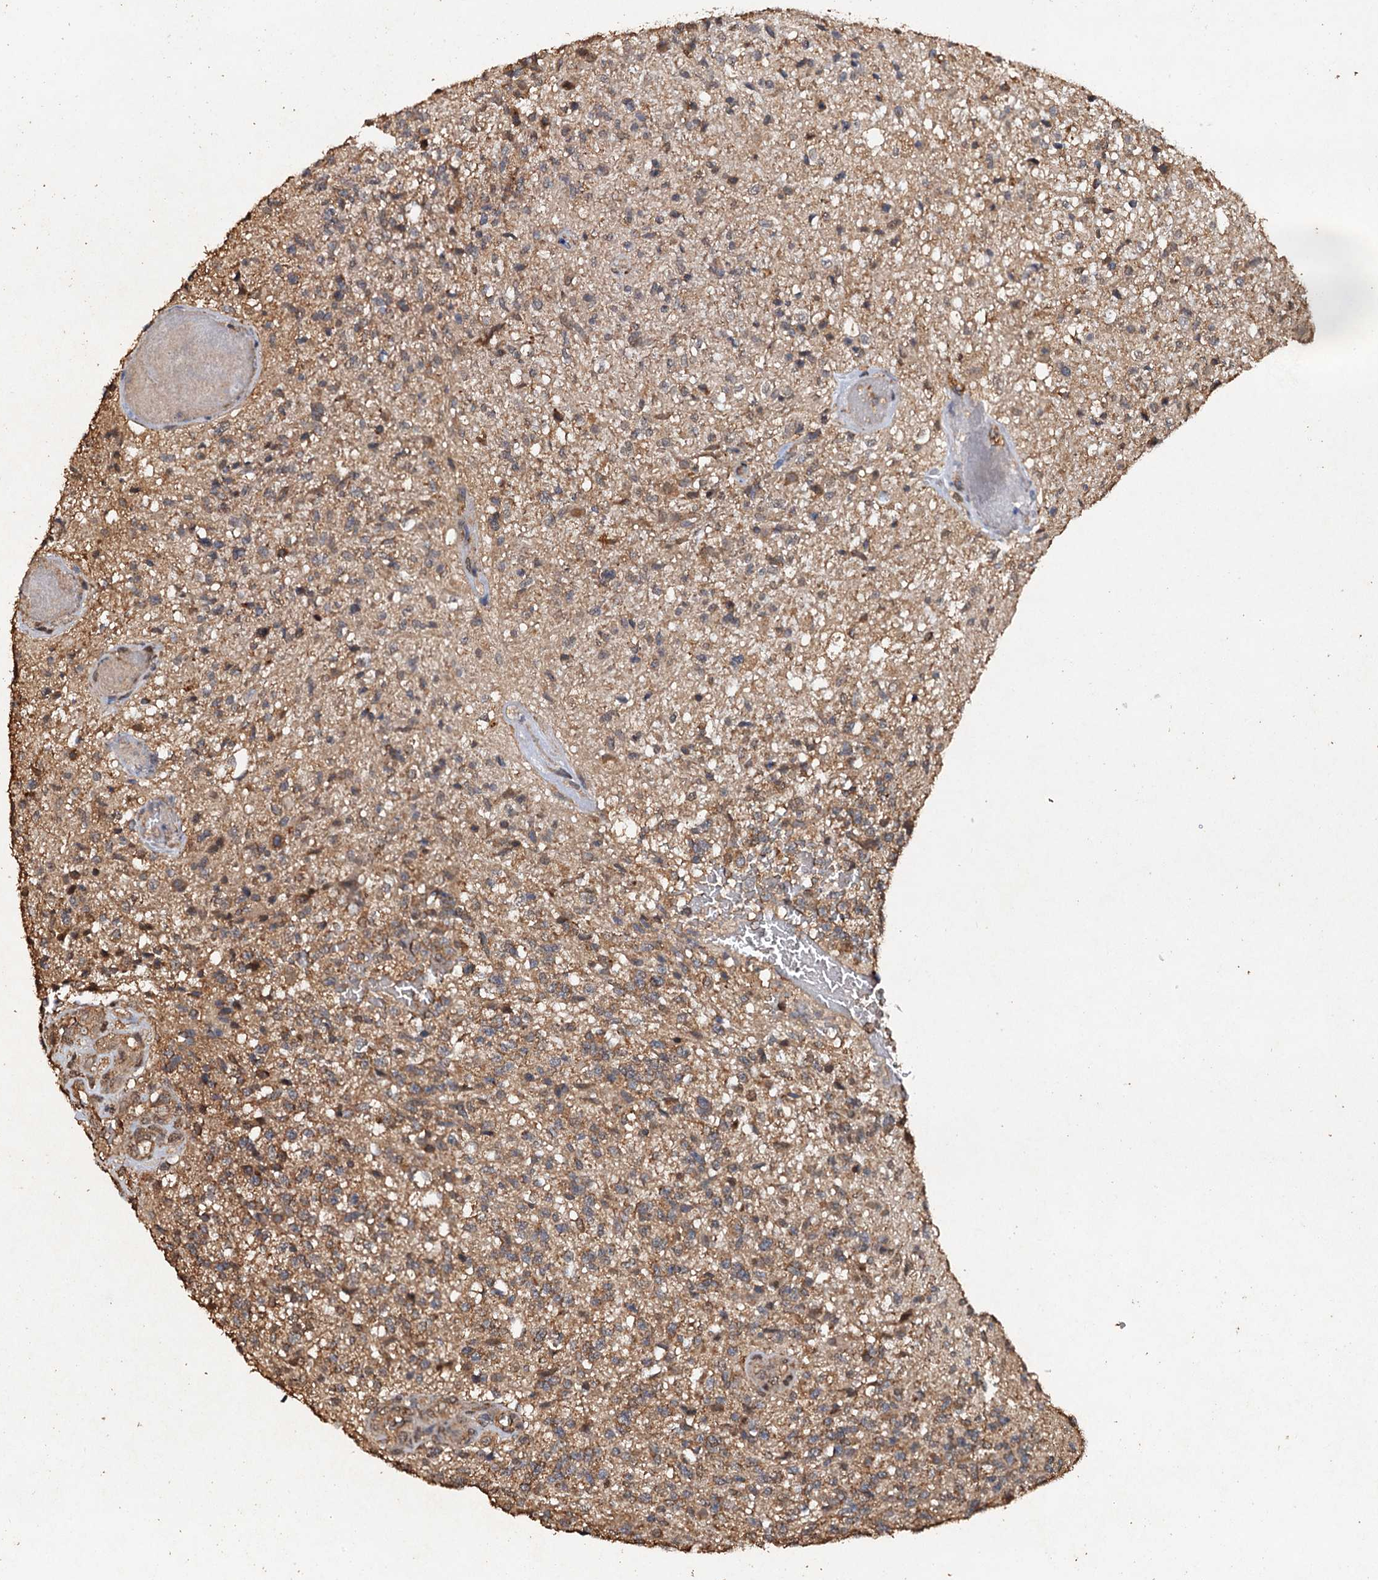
{"staining": {"intensity": "weak", "quantity": ">75%", "location": "cytoplasmic/membranous"}, "tissue": "glioma", "cell_type": "Tumor cells", "image_type": "cancer", "snomed": [{"axis": "morphology", "description": "Glioma, malignant, High grade"}, {"axis": "topography", "description": "Brain"}], "caption": "DAB (3,3'-diaminobenzidine) immunohistochemical staining of high-grade glioma (malignant) demonstrates weak cytoplasmic/membranous protein expression in about >75% of tumor cells. (DAB (3,3'-diaminobenzidine) = brown stain, brightfield microscopy at high magnification).", "gene": "PSMD9", "patient": {"sex": "male", "age": 56}}